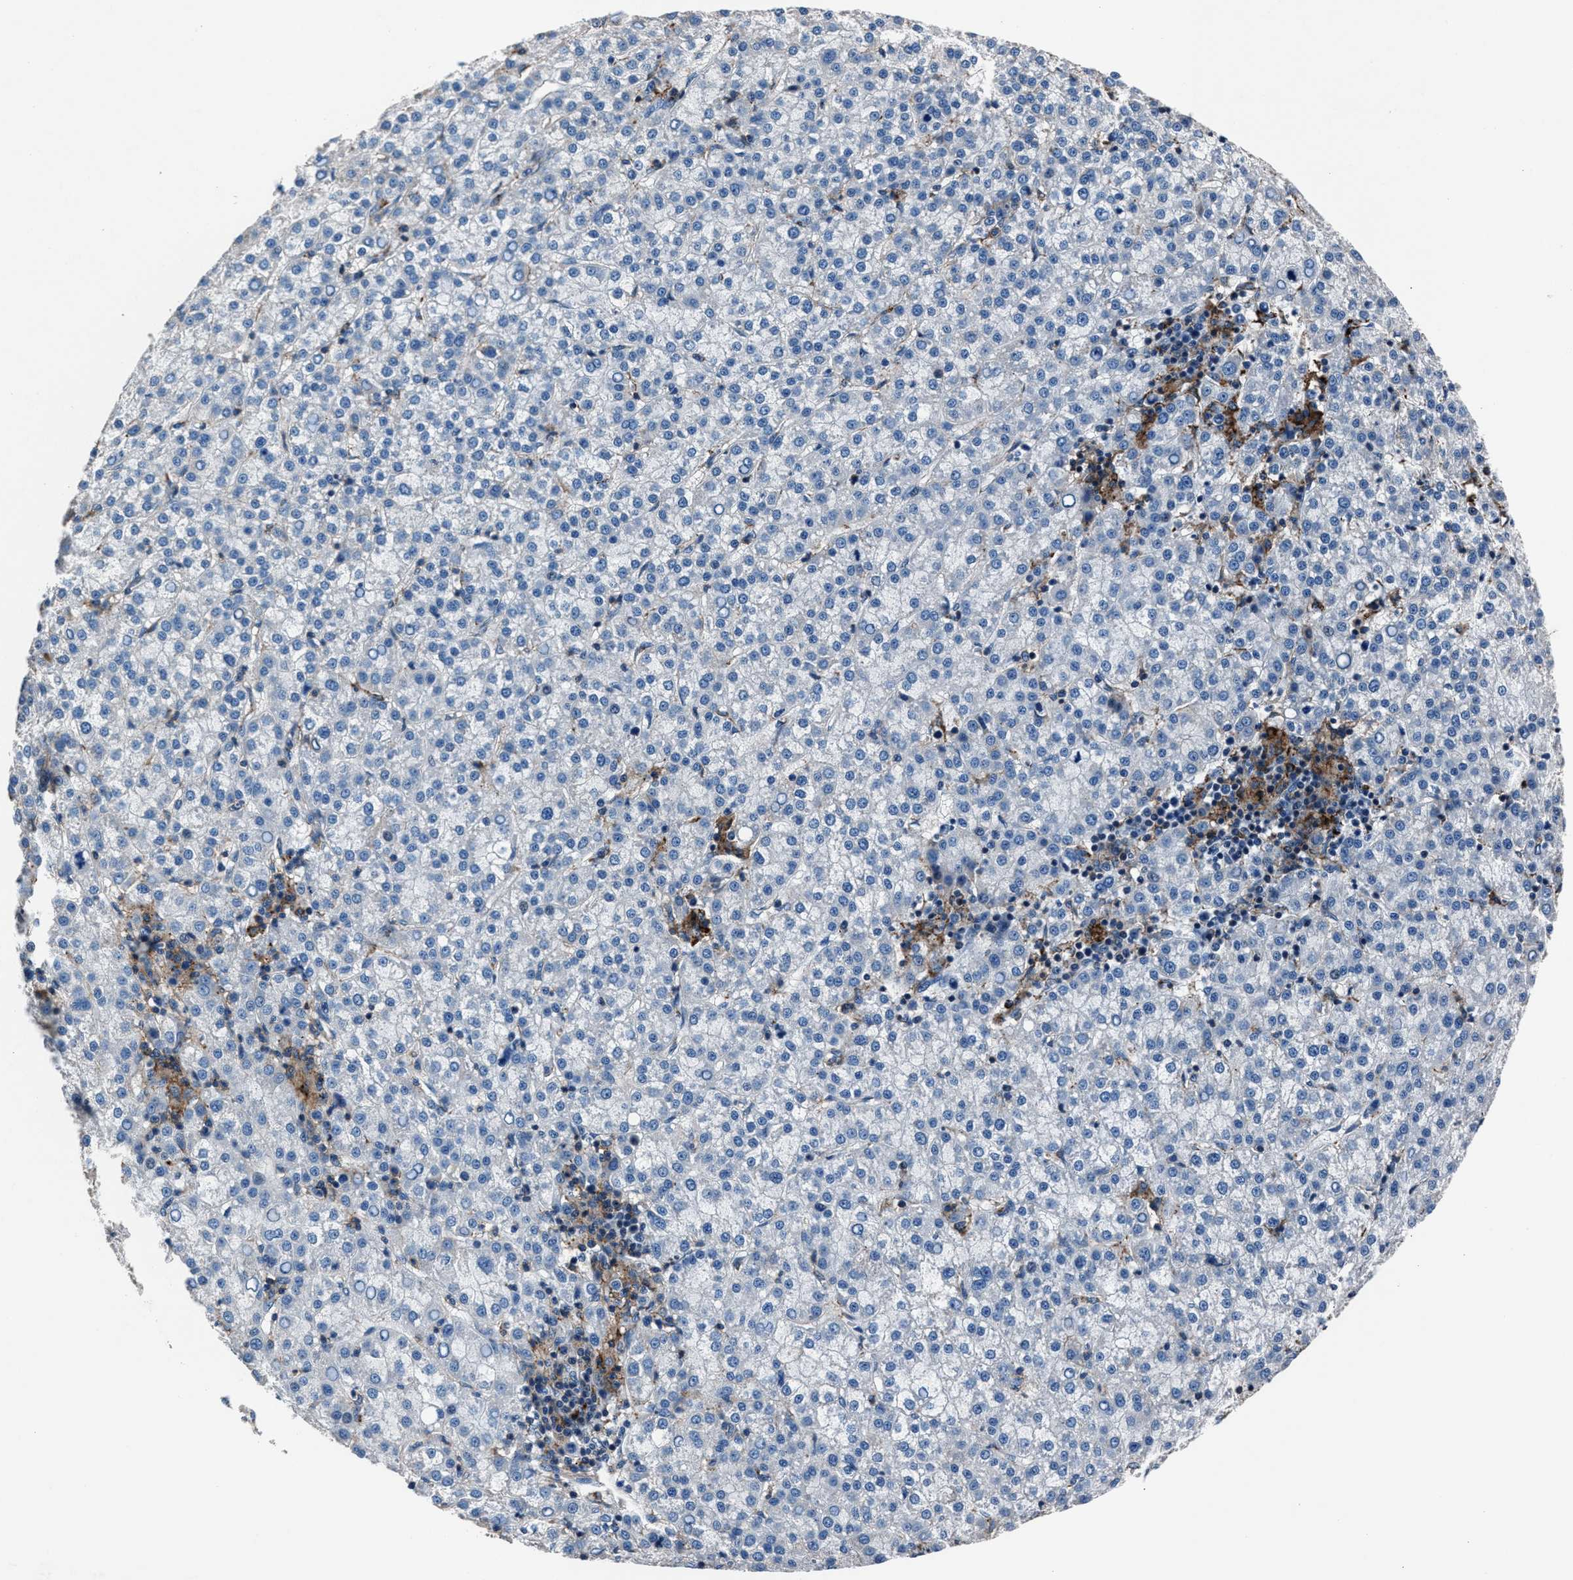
{"staining": {"intensity": "negative", "quantity": "none", "location": "none"}, "tissue": "liver cancer", "cell_type": "Tumor cells", "image_type": "cancer", "snomed": [{"axis": "morphology", "description": "Carcinoma, Hepatocellular, NOS"}, {"axis": "topography", "description": "Liver"}], "caption": "Tumor cells are negative for brown protein staining in liver cancer (hepatocellular carcinoma). (DAB immunohistochemistry with hematoxylin counter stain).", "gene": "MFSD11", "patient": {"sex": "female", "age": 58}}